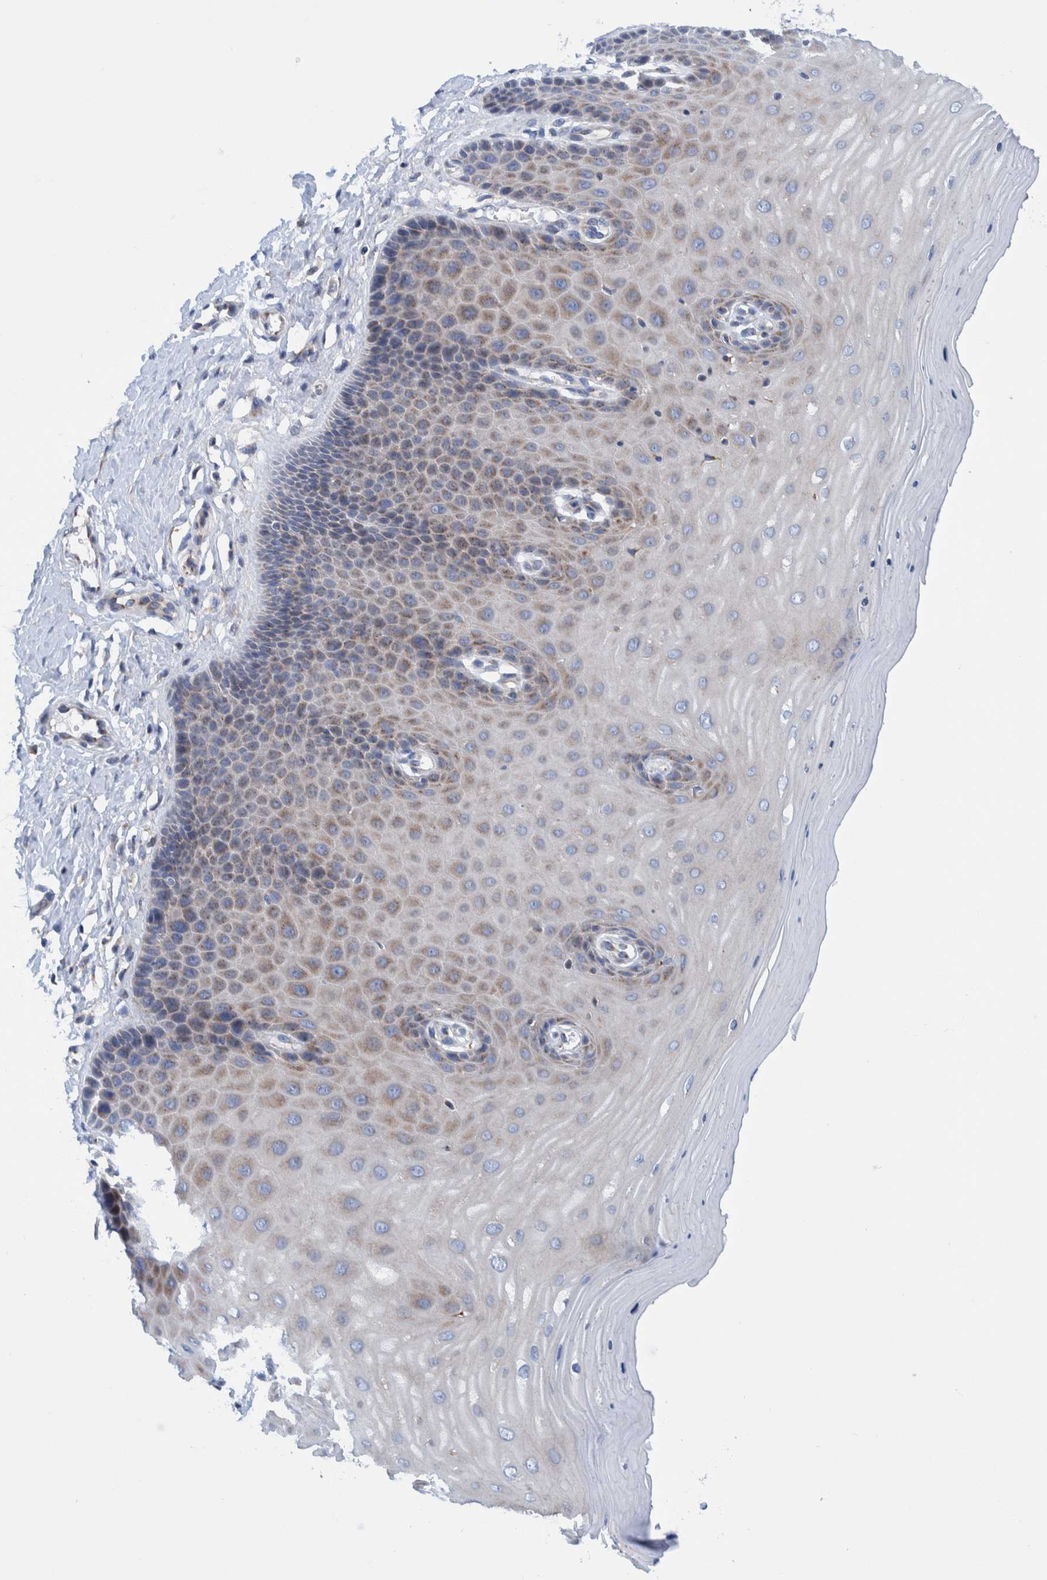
{"staining": {"intensity": "moderate", "quantity": "25%-75%", "location": "cytoplasmic/membranous"}, "tissue": "cervix", "cell_type": "Glandular cells", "image_type": "normal", "snomed": [{"axis": "morphology", "description": "Normal tissue, NOS"}, {"axis": "topography", "description": "Cervix"}], "caption": "Immunohistochemistry (DAB (3,3'-diaminobenzidine)) staining of normal cervix exhibits moderate cytoplasmic/membranous protein staining in approximately 25%-75% of glandular cells. (IHC, brightfield microscopy, high magnification).", "gene": "TRIM58", "patient": {"sex": "female", "age": 55}}